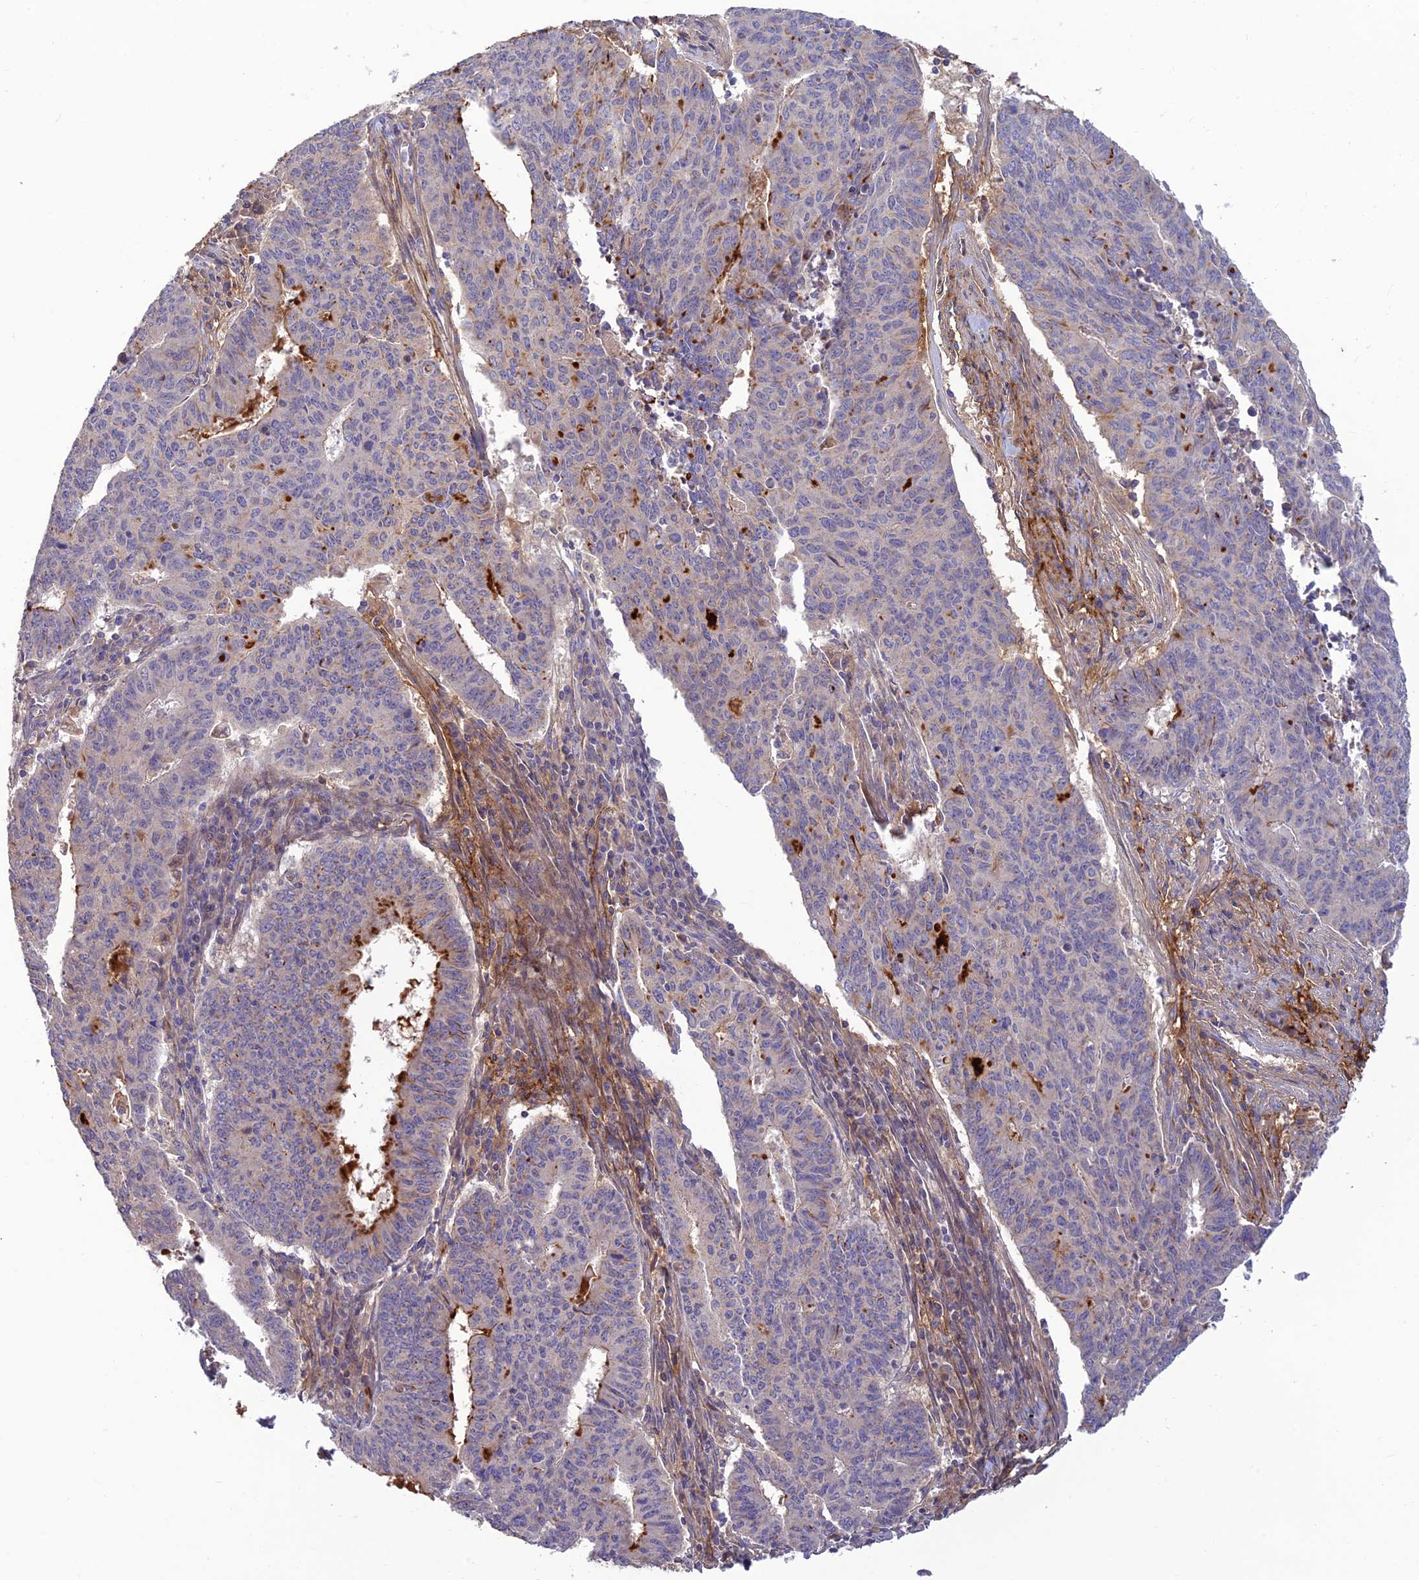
{"staining": {"intensity": "moderate", "quantity": "<25%", "location": "cytoplasmic/membranous"}, "tissue": "endometrial cancer", "cell_type": "Tumor cells", "image_type": "cancer", "snomed": [{"axis": "morphology", "description": "Adenocarcinoma, NOS"}, {"axis": "topography", "description": "Endometrium"}], "caption": "This image shows immunohistochemistry (IHC) staining of endometrial adenocarcinoma, with low moderate cytoplasmic/membranous staining in approximately <25% of tumor cells.", "gene": "ST8SIA5", "patient": {"sex": "female", "age": 59}}